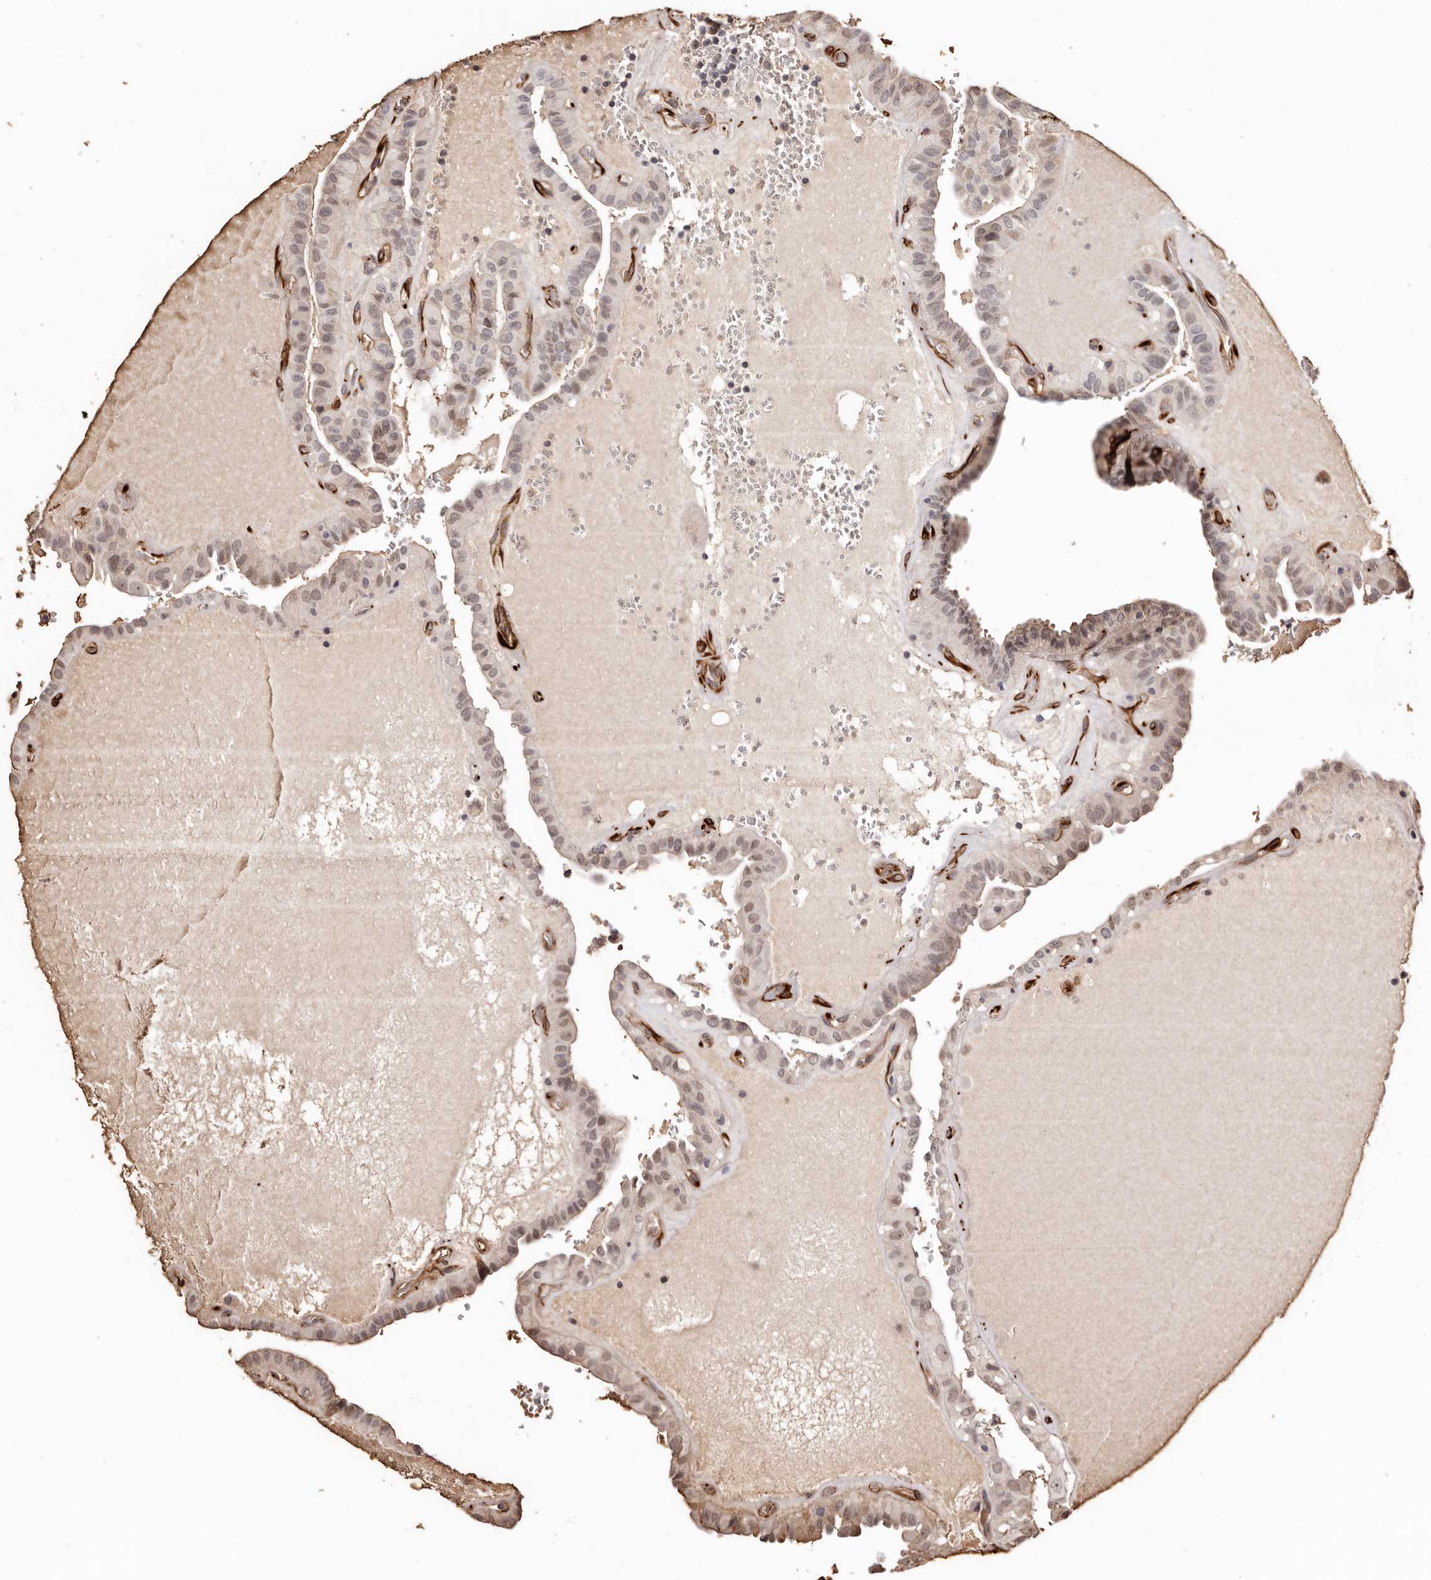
{"staining": {"intensity": "weak", "quantity": "25%-75%", "location": "cytoplasmic/membranous,nuclear"}, "tissue": "thyroid cancer", "cell_type": "Tumor cells", "image_type": "cancer", "snomed": [{"axis": "morphology", "description": "Papillary adenocarcinoma, NOS"}, {"axis": "topography", "description": "Thyroid gland"}], "caption": "Papillary adenocarcinoma (thyroid) was stained to show a protein in brown. There is low levels of weak cytoplasmic/membranous and nuclear positivity in approximately 25%-75% of tumor cells. The staining was performed using DAB, with brown indicating positive protein expression. Nuclei are stained blue with hematoxylin.", "gene": "ZNF557", "patient": {"sex": "male", "age": 77}}